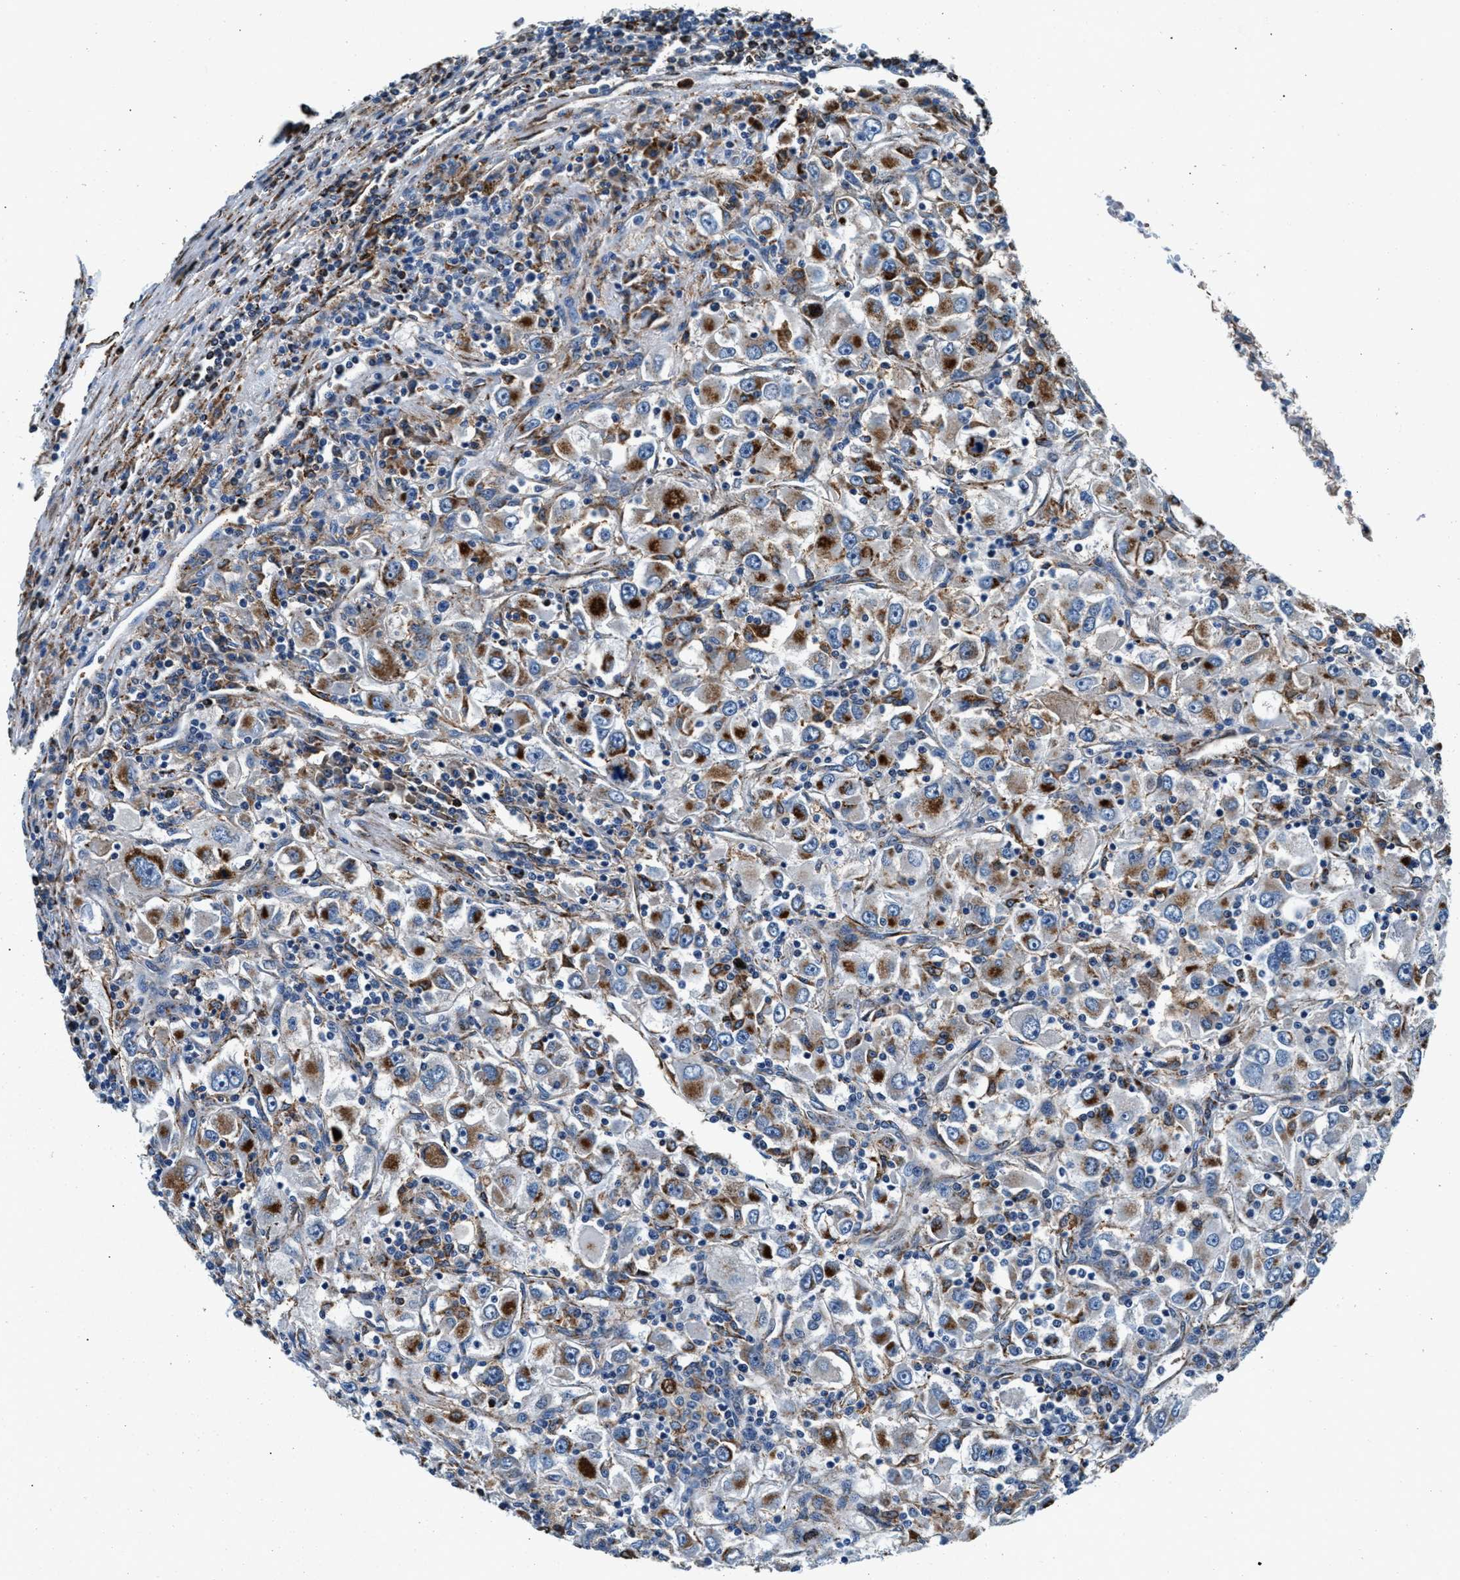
{"staining": {"intensity": "moderate", "quantity": ">75%", "location": "cytoplasmic/membranous"}, "tissue": "renal cancer", "cell_type": "Tumor cells", "image_type": "cancer", "snomed": [{"axis": "morphology", "description": "Adenocarcinoma, NOS"}, {"axis": "topography", "description": "Kidney"}], "caption": "A micrograph of human renal cancer stained for a protein demonstrates moderate cytoplasmic/membranous brown staining in tumor cells.", "gene": "SLFN11", "patient": {"sex": "female", "age": 52}}